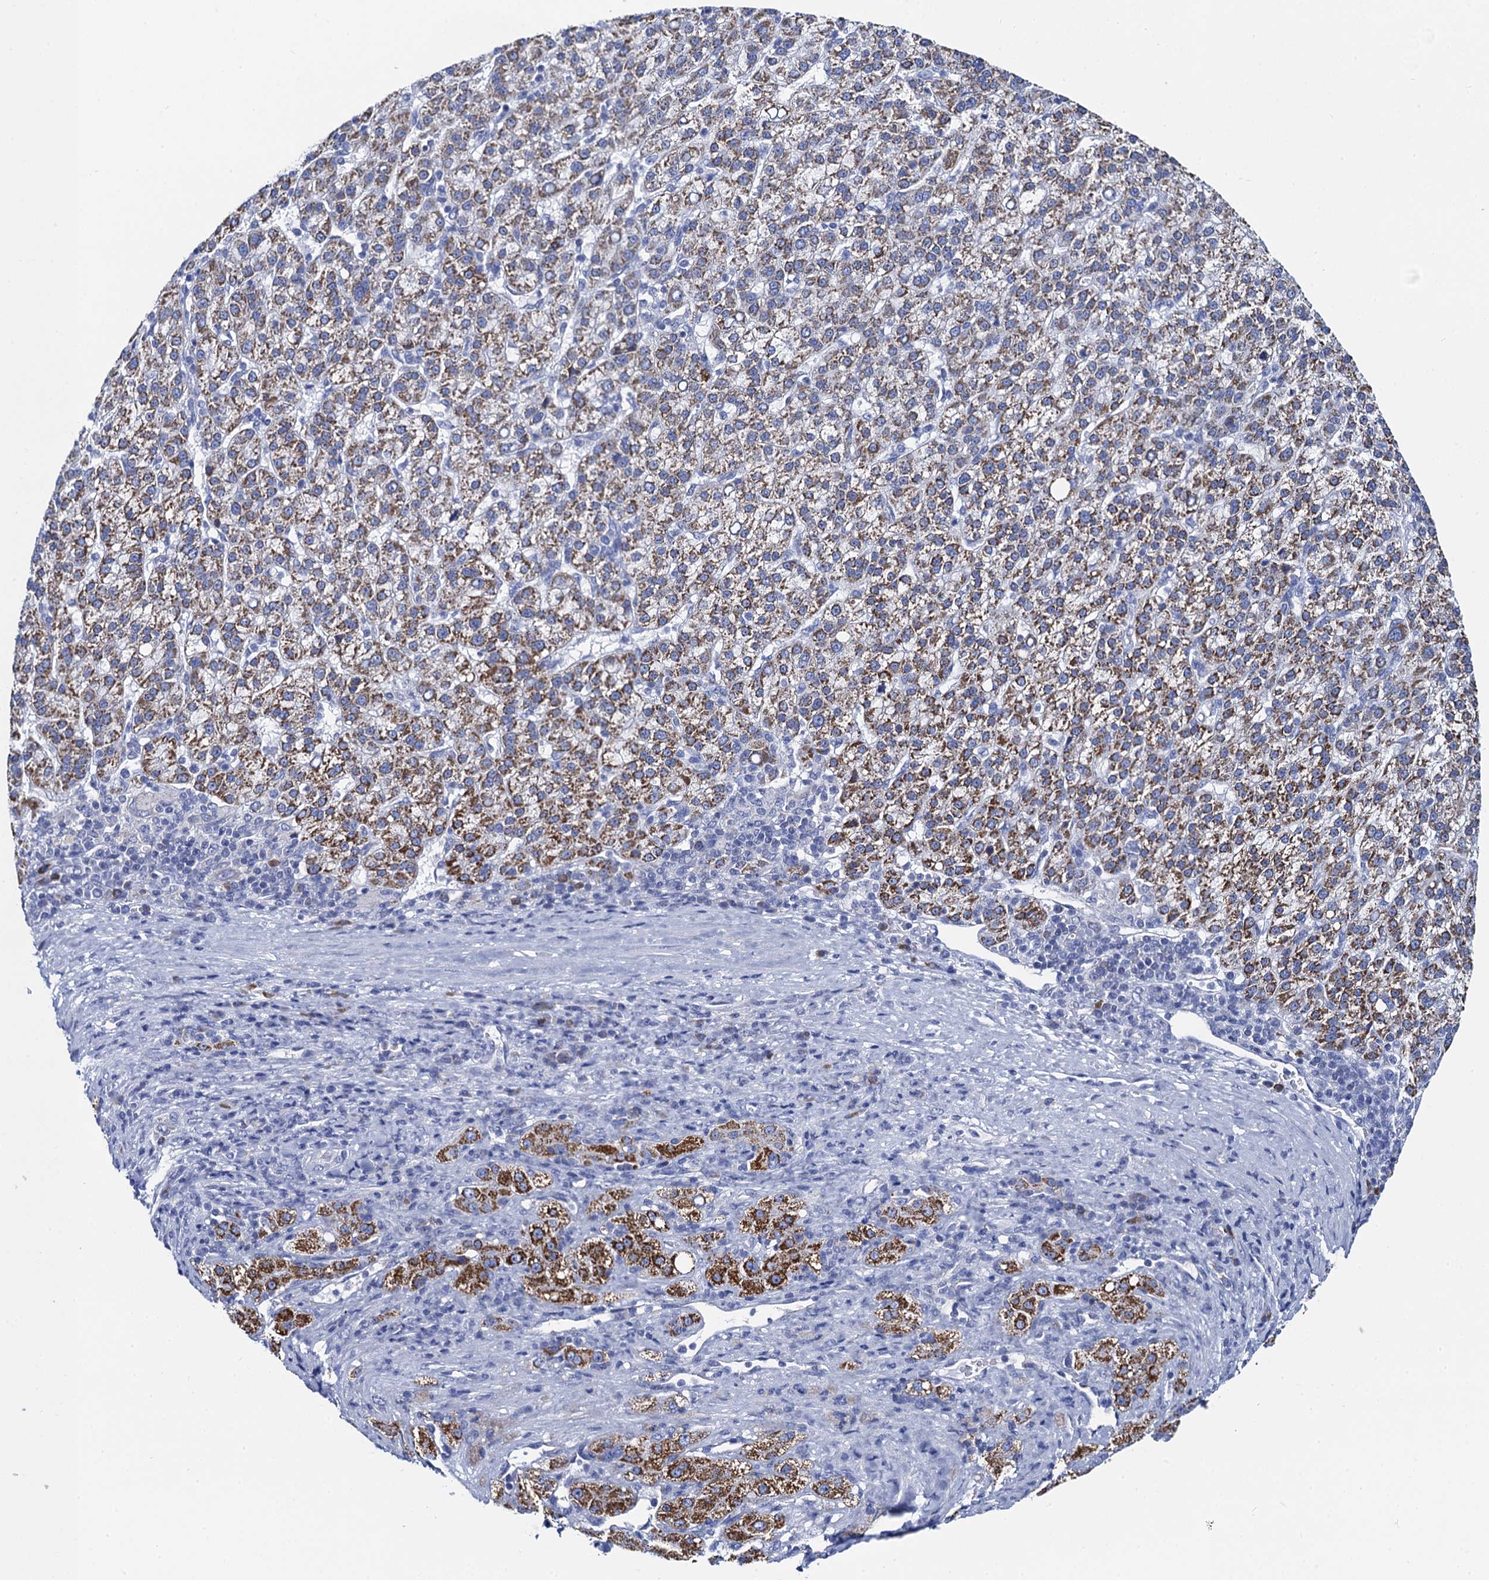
{"staining": {"intensity": "moderate", "quantity": ">75%", "location": "cytoplasmic/membranous"}, "tissue": "liver cancer", "cell_type": "Tumor cells", "image_type": "cancer", "snomed": [{"axis": "morphology", "description": "Carcinoma, Hepatocellular, NOS"}, {"axis": "topography", "description": "Liver"}], "caption": "Immunohistochemical staining of human liver cancer exhibits moderate cytoplasmic/membranous protein positivity in about >75% of tumor cells.", "gene": "ACADSB", "patient": {"sex": "female", "age": 58}}